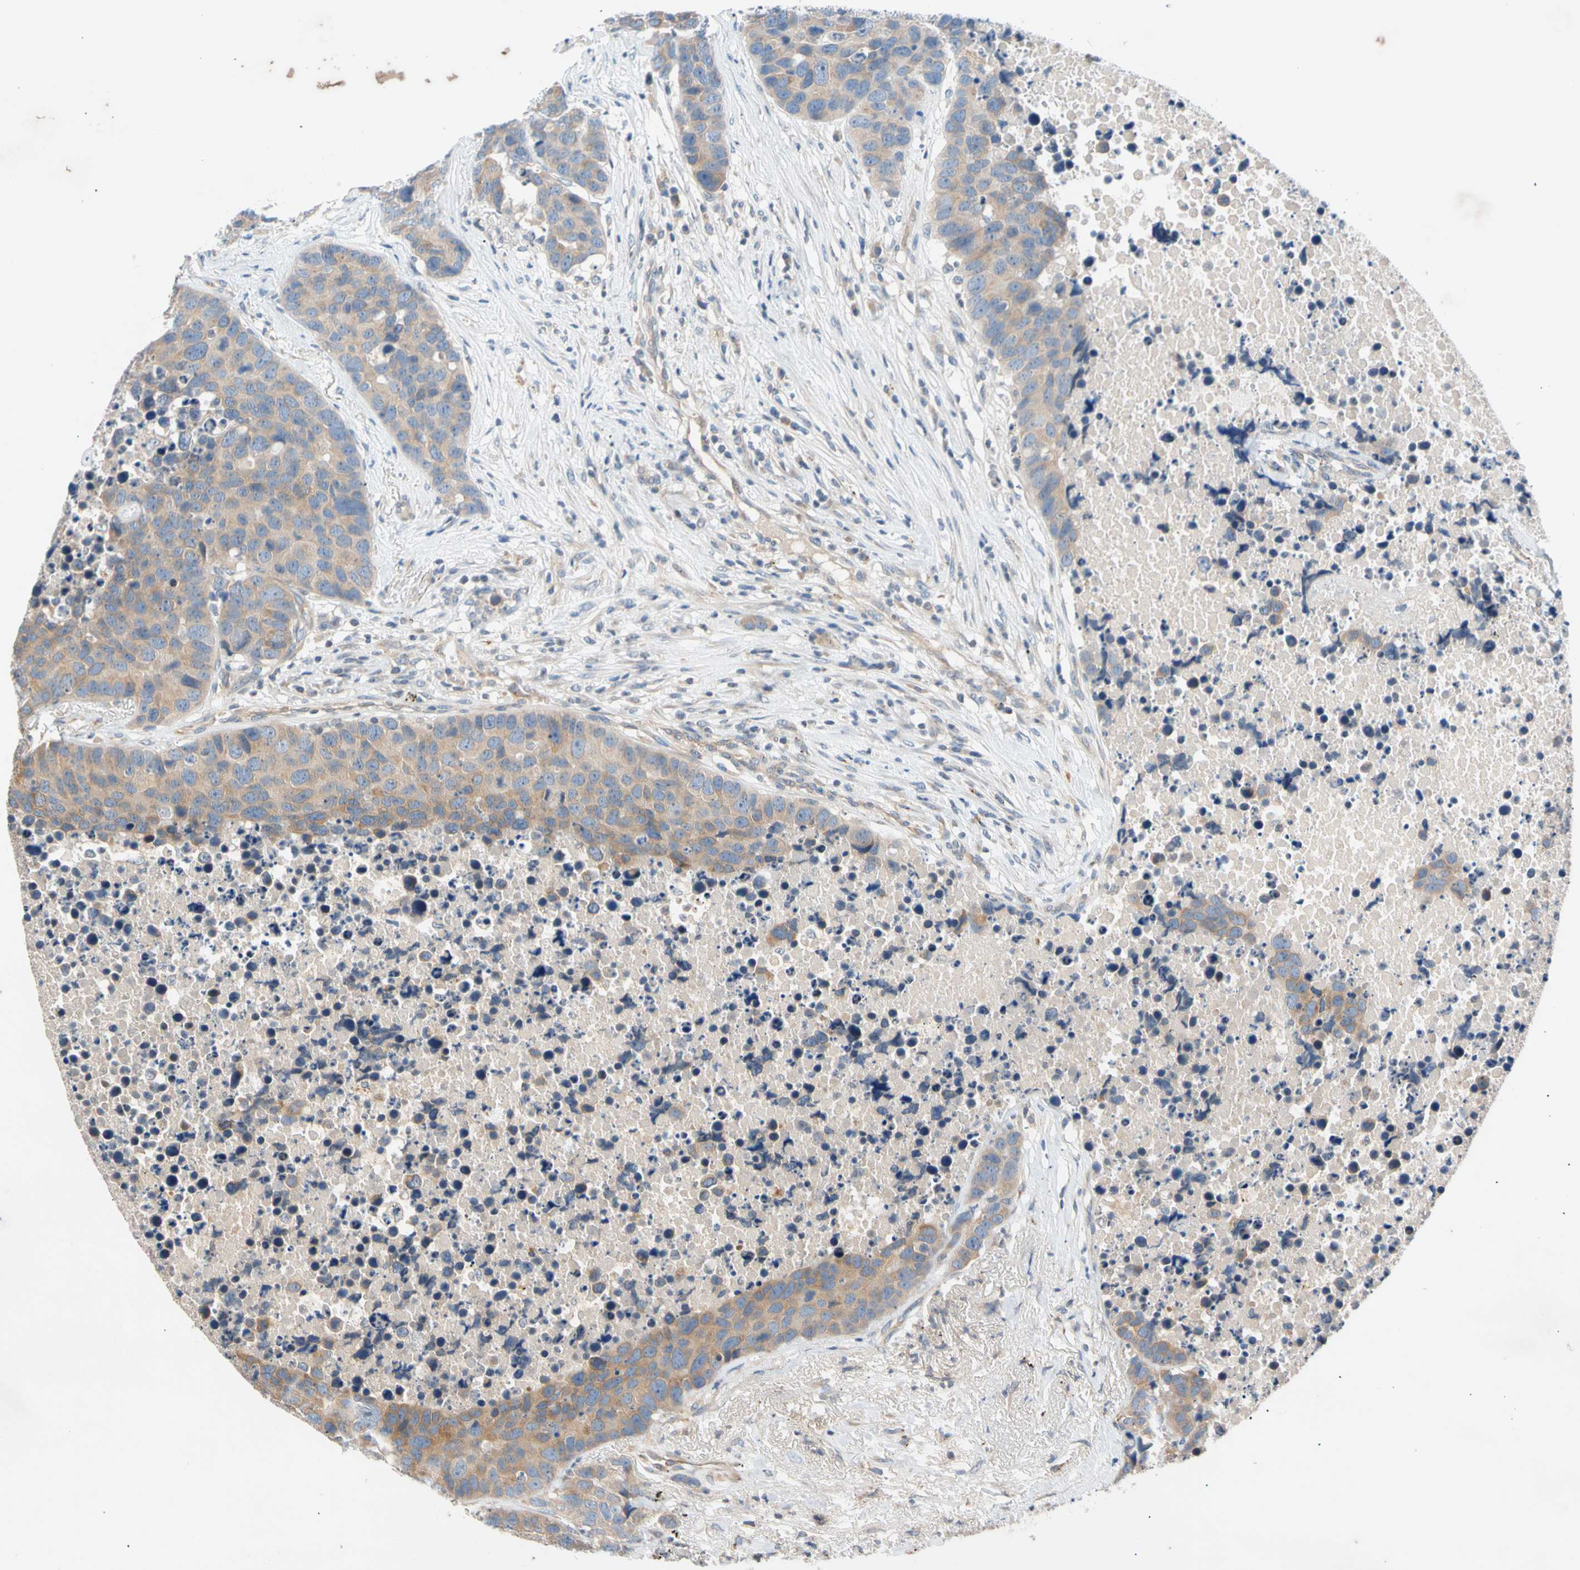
{"staining": {"intensity": "weak", "quantity": ">75%", "location": "cytoplasmic/membranous"}, "tissue": "carcinoid", "cell_type": "Tumor cells", "image_type": "cancer", "snomed": [{"axis": "morphology", "description": "Carcinoid, malignant, NOS"}, {"axis": "topography", "description": "Lung"}], "caption": "The histopathology image reveals a brown stain indicating the presence of a protein in the cytoplasmic/membranous of tumor cells in malignant carcinoid. Ihc stains the protein of interest in brown and the nuclei are stained blue.", "gene": "CNST", "patient": {"sex": "male", "age": 60}}